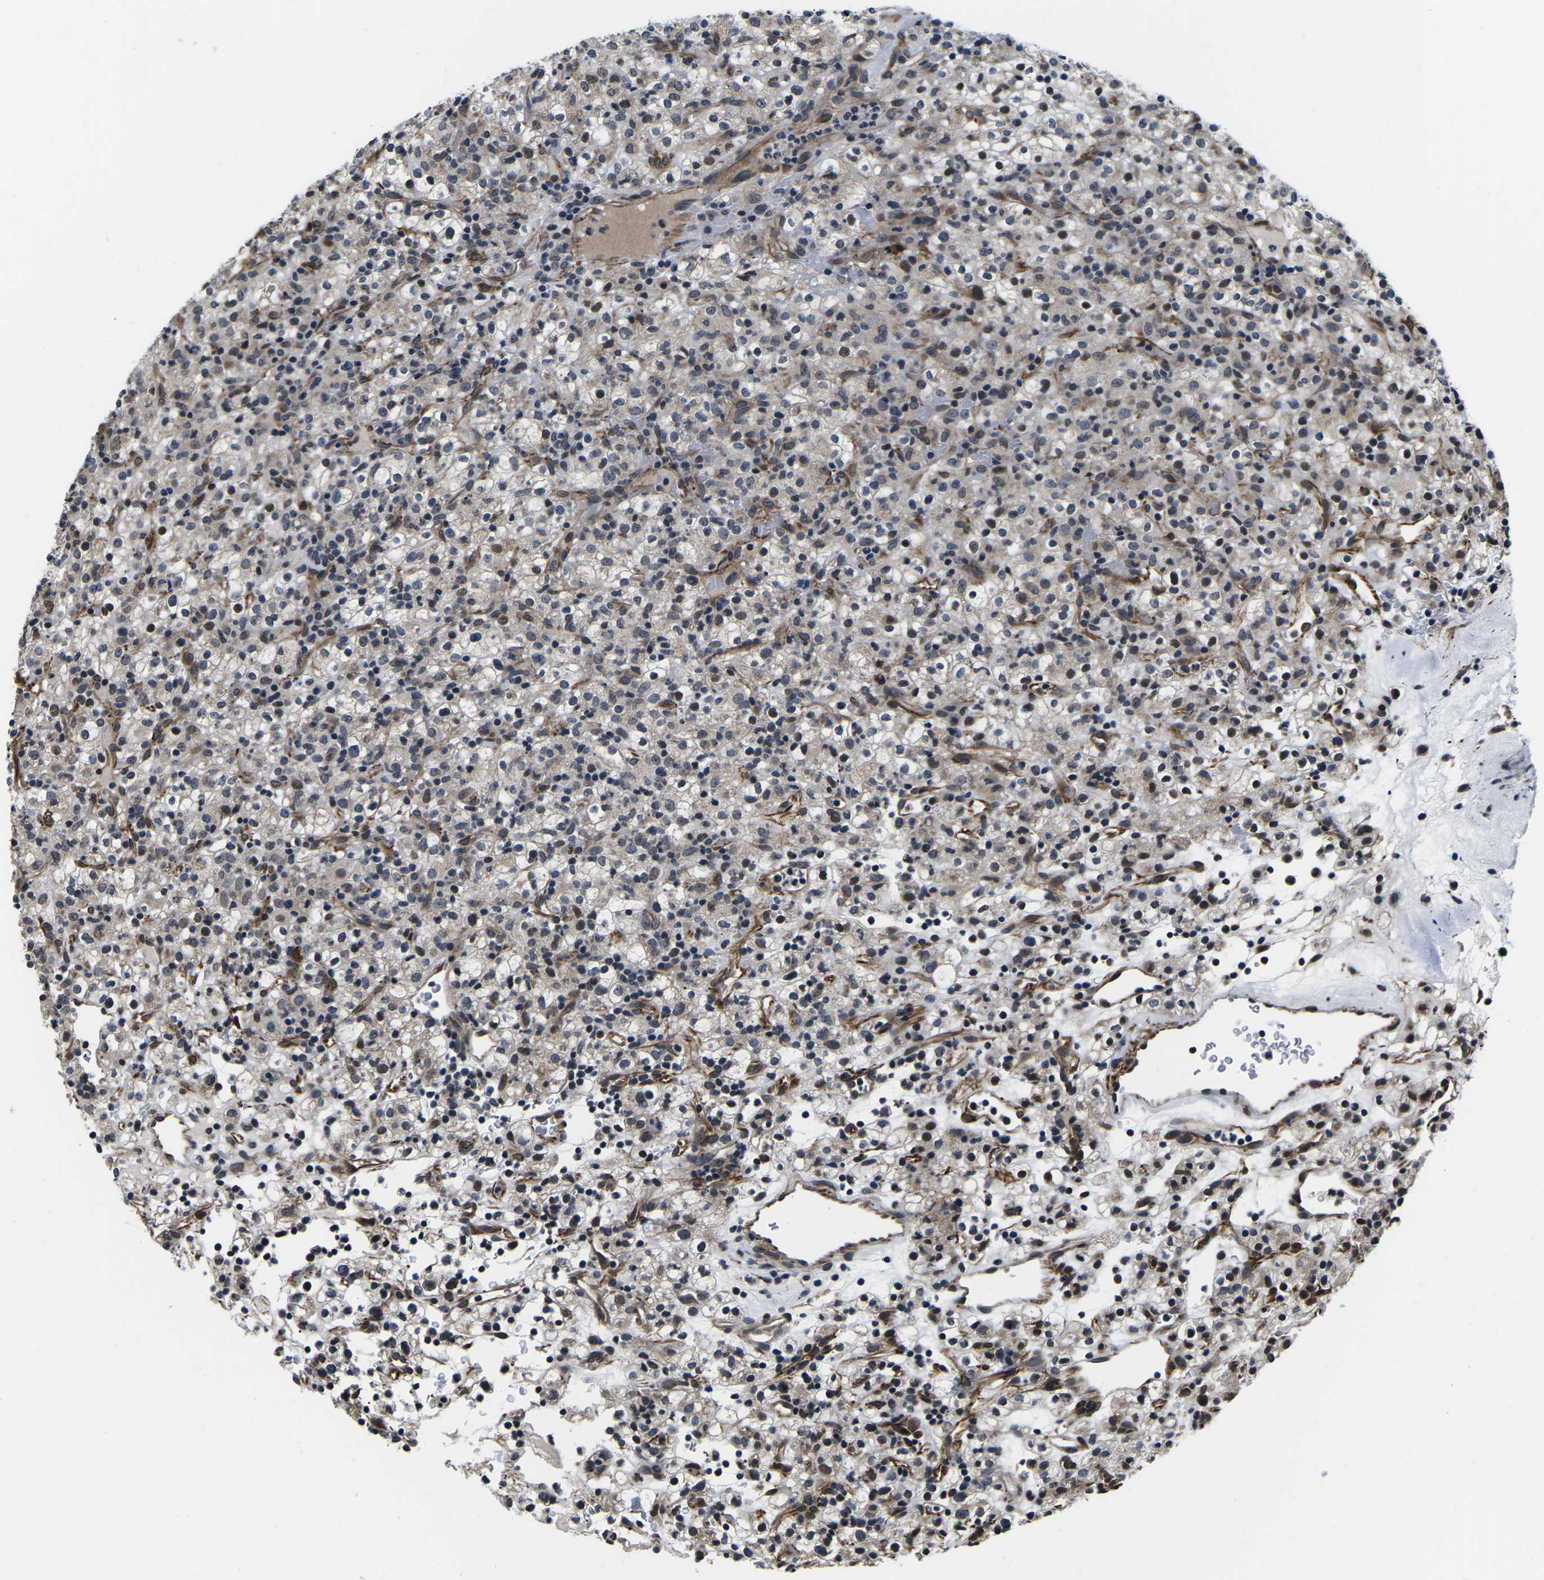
{"staining": {"intensity": "moderate", "quantity": "<25%", "location": "nuclear"}, "tissue": "renal cancer", "cell_type": "Tumor cells", "image_type": "cancer", "snomed": [{"axis": "morphology", "description": "Normal tissue, NOS"}, {"axis": "morphology", "description": "Adenocarcinoma, NOS"}, {"axis": "topography", "description": "Kidney"}], "caption": "A low amount of moderate nuclear positivity is present in approximately <25% of tumor cells in adenocarcinoma (renal) tissue.", "gene": "CCNE1", "patient": {"sex": "female", "age": 72}}